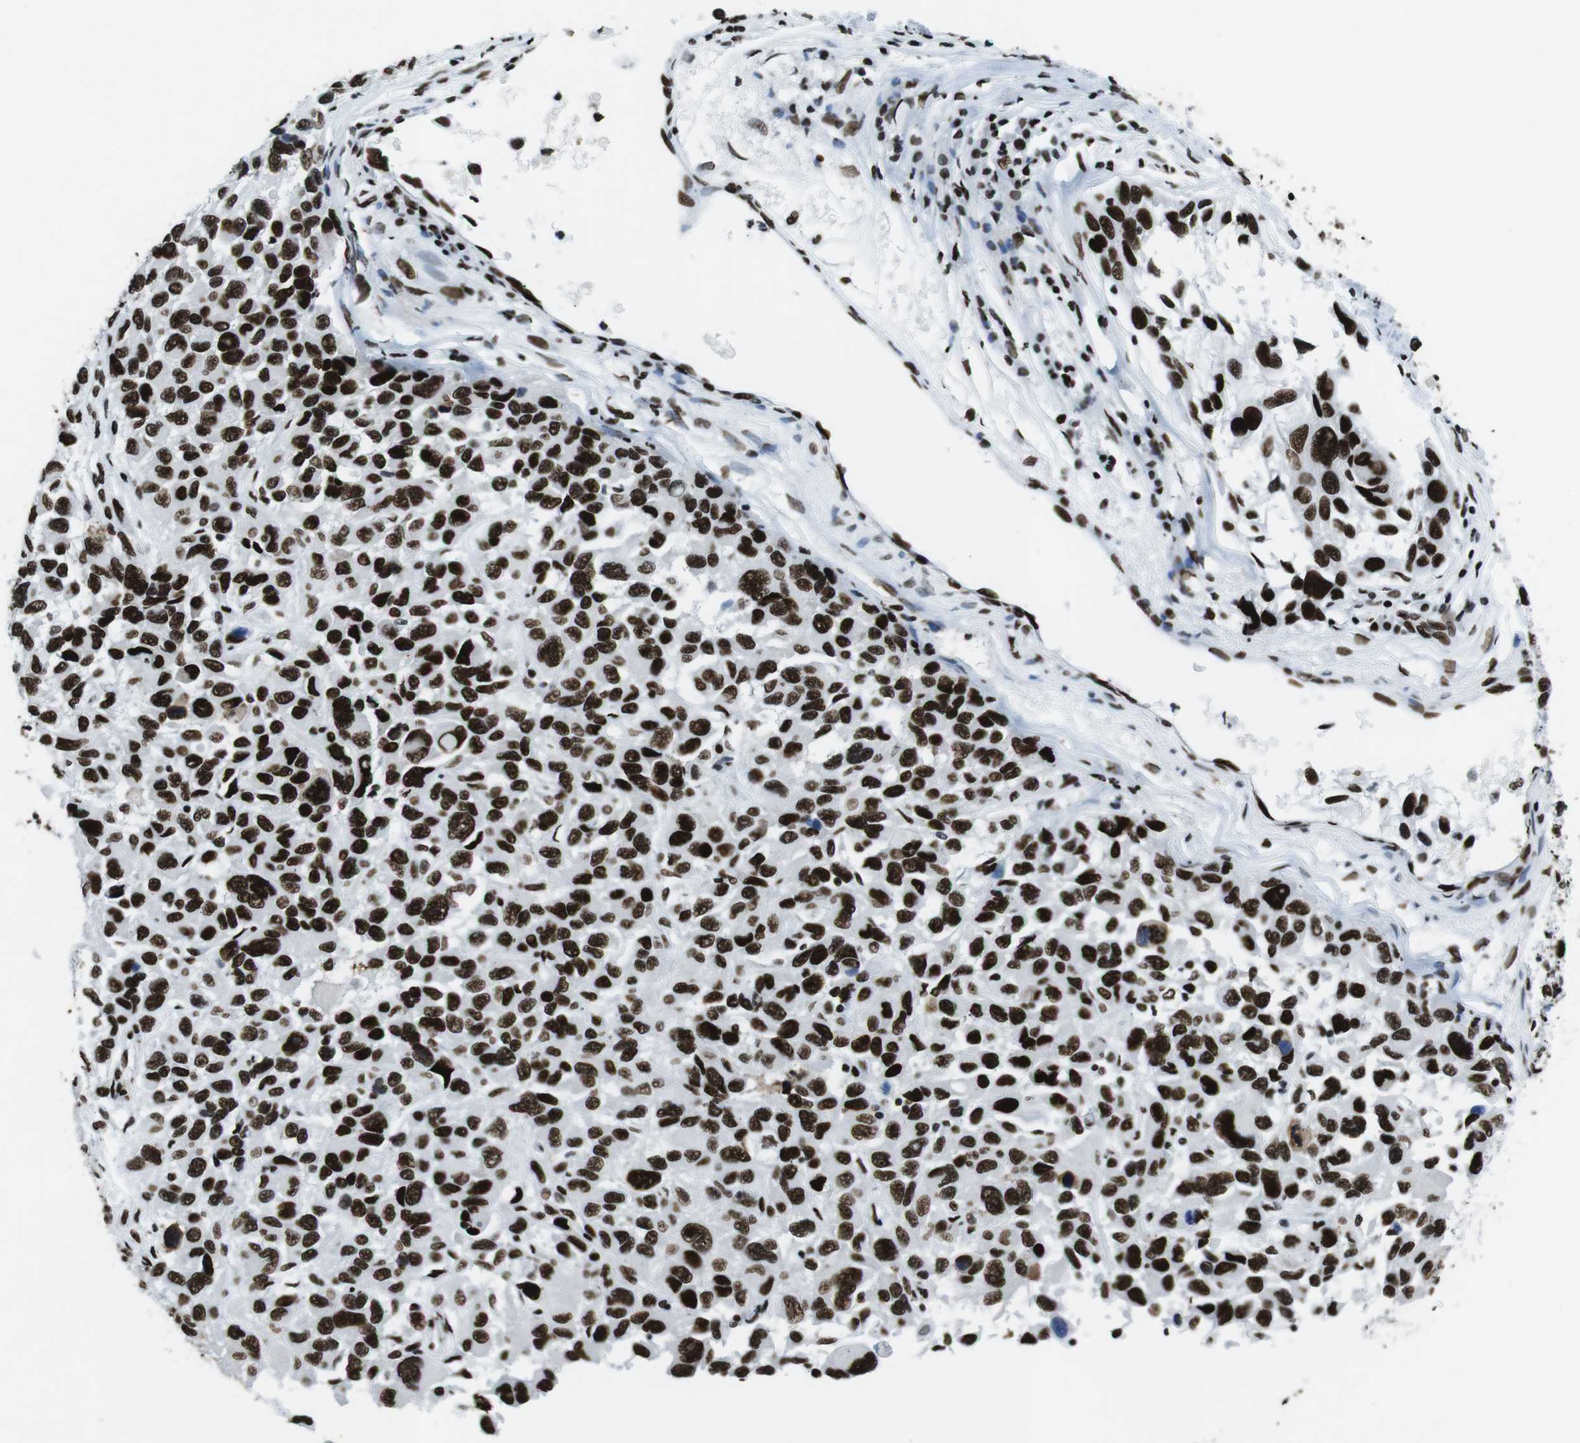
{"staining": {"intensity": "strong", "quantity": ">75%", "location": "nuclear"}, "tissue": "melanoma", "cell_type": "Tumor cells", "image_type": "cancer", "snomed": [{"axis": "morphology", "description": "Malignant melanoma, NOS"}, {"axis": "topography", "description": "Skin"}], "caption": "There is high levels of strong nuclear positivity in tumor cells of malignant melanoma, as demonstrated by immunohistochemical staining (brown color).", "gene": "CITED2", "patient": {"sex": "male", "age": 53}}